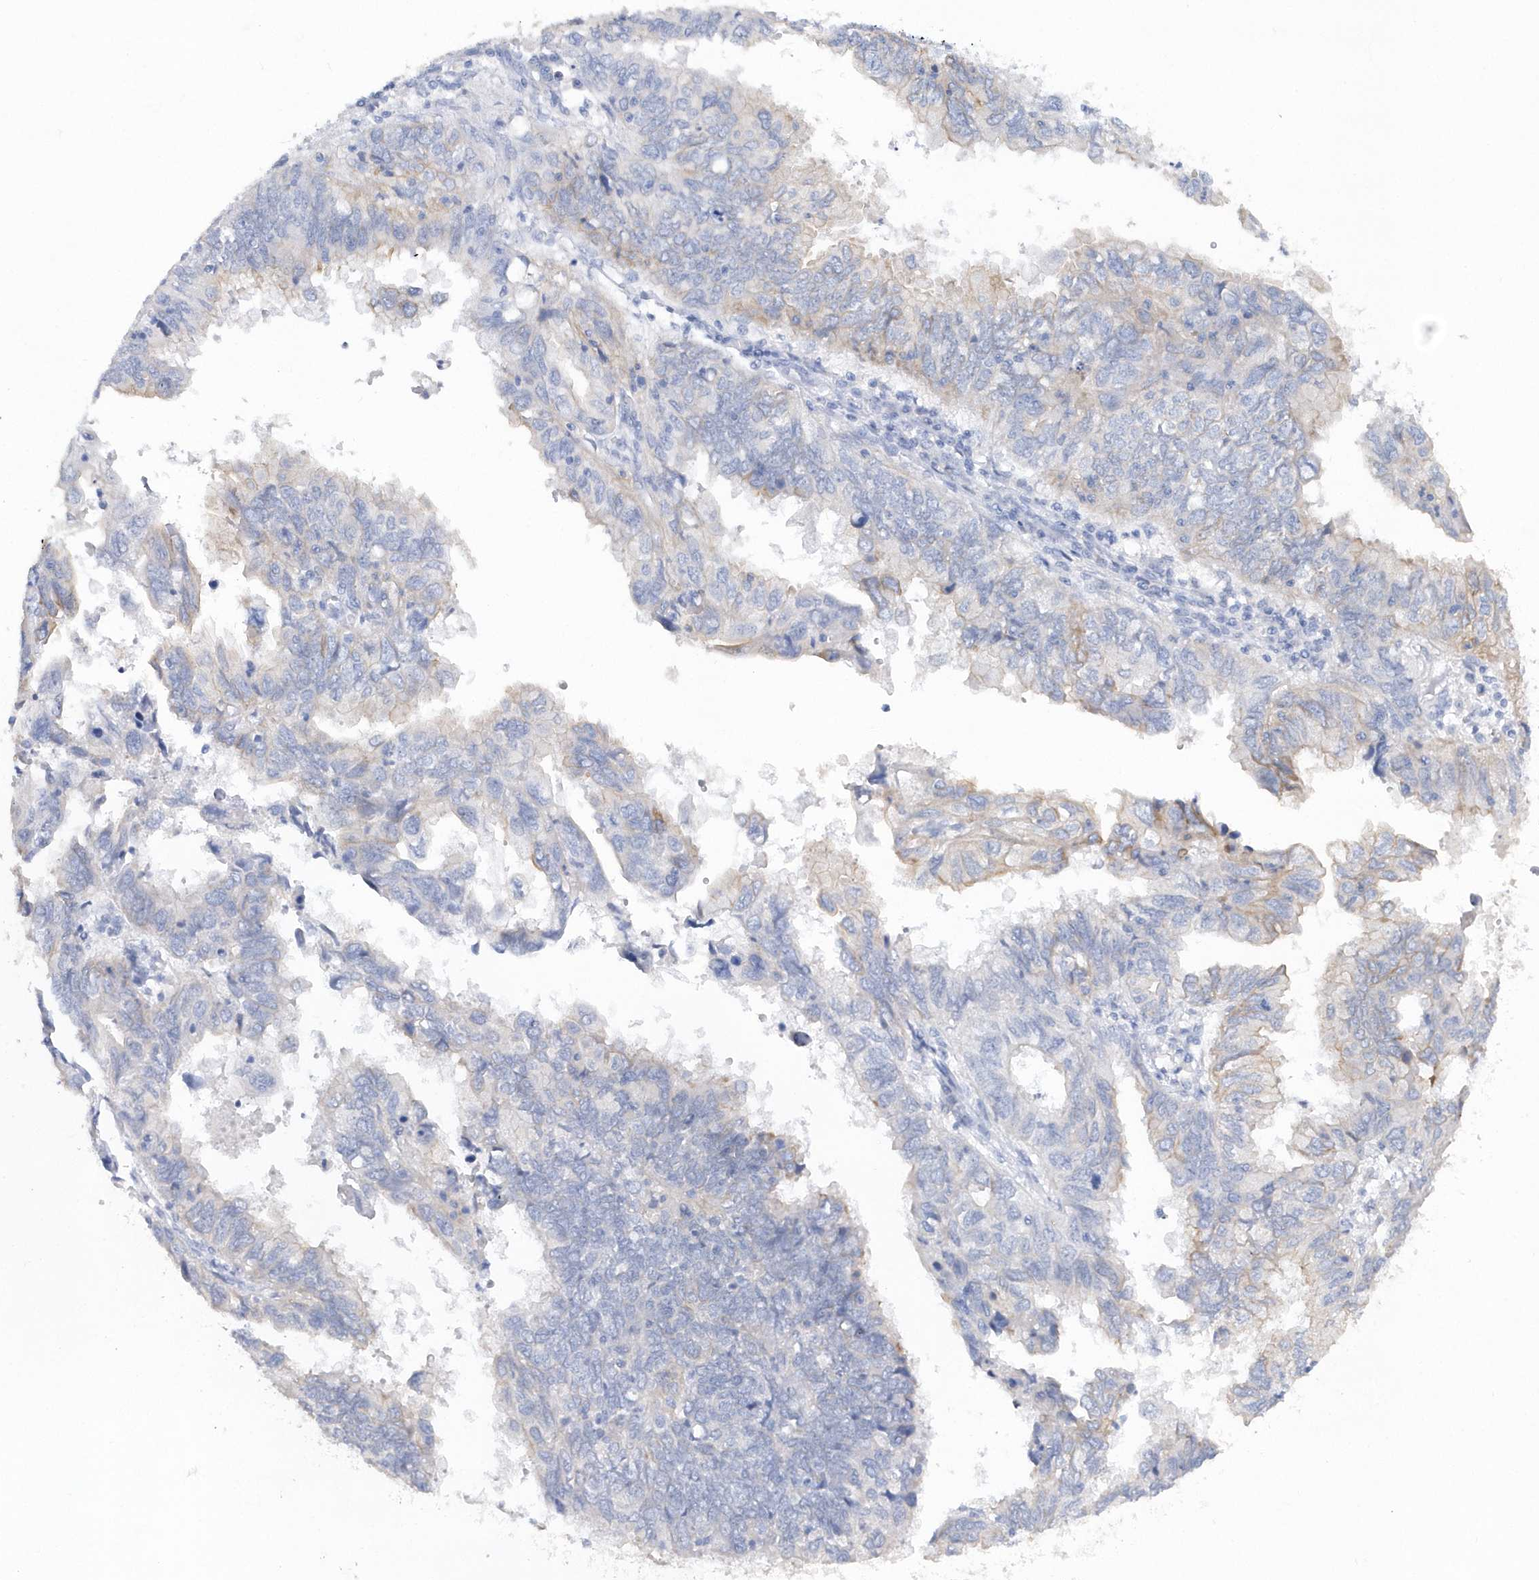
{"staining": {"intensity": "negative", "quantity": "none", "location": "none"}, "tissue": "endometrial cancer", "cell_type": "Tumor cells", "image_type": "cancer", "snomed": [{"axis": "morphology", "description": "Adenocarcinoma, NOS"}, {"axis": "topography", "description": "Uterus"}], "caption": "Endometrial cancer was stained to show a protein in brown. There is no significant positivity in tumor cells.", "gene": "RPE", "patient": {"sex": "female", "age": 77}}